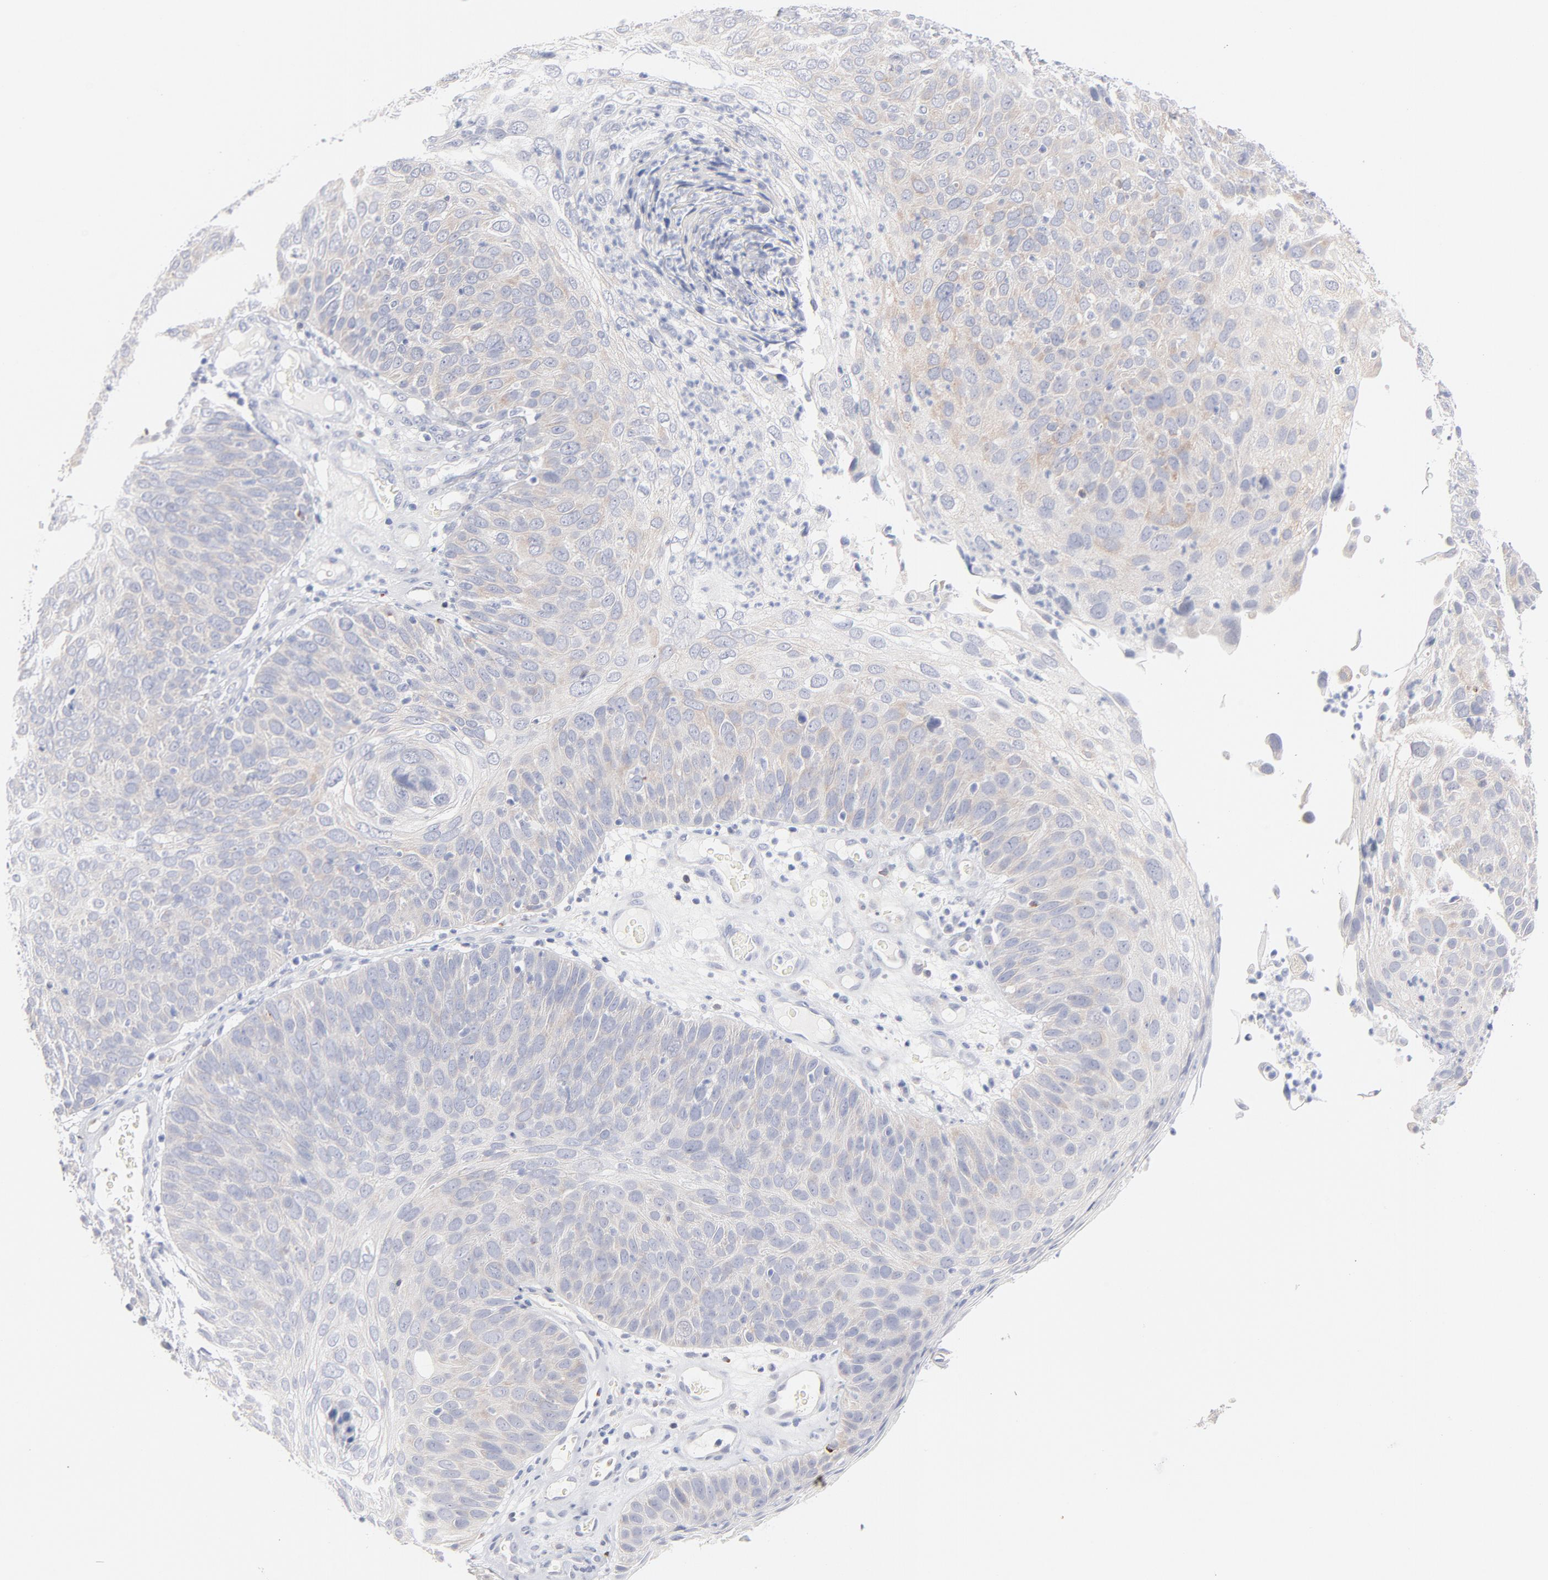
{"staining": {"intensity": "negative", "quantity": "none", "location": "none"}, "tissue": "skin cancer", "cell_type": "Tumor cells", "image_type": "cancer", "snomed": [{"axis": "morphology", "description": "Squamous cell carcinoma, NOS"}, {"axis": "topography", "description": "Skin"}], "caption": "High power microscopy photomicrograph of an IHC histopathology image of squamous cell carcinoma (skin), revealing no significant staining in tumor cells. (DAB (3,3'-diaminobenzidine) IHC, high magnification).", "gene": "MID1", "patient": {"sex": "male", "age": 87}}